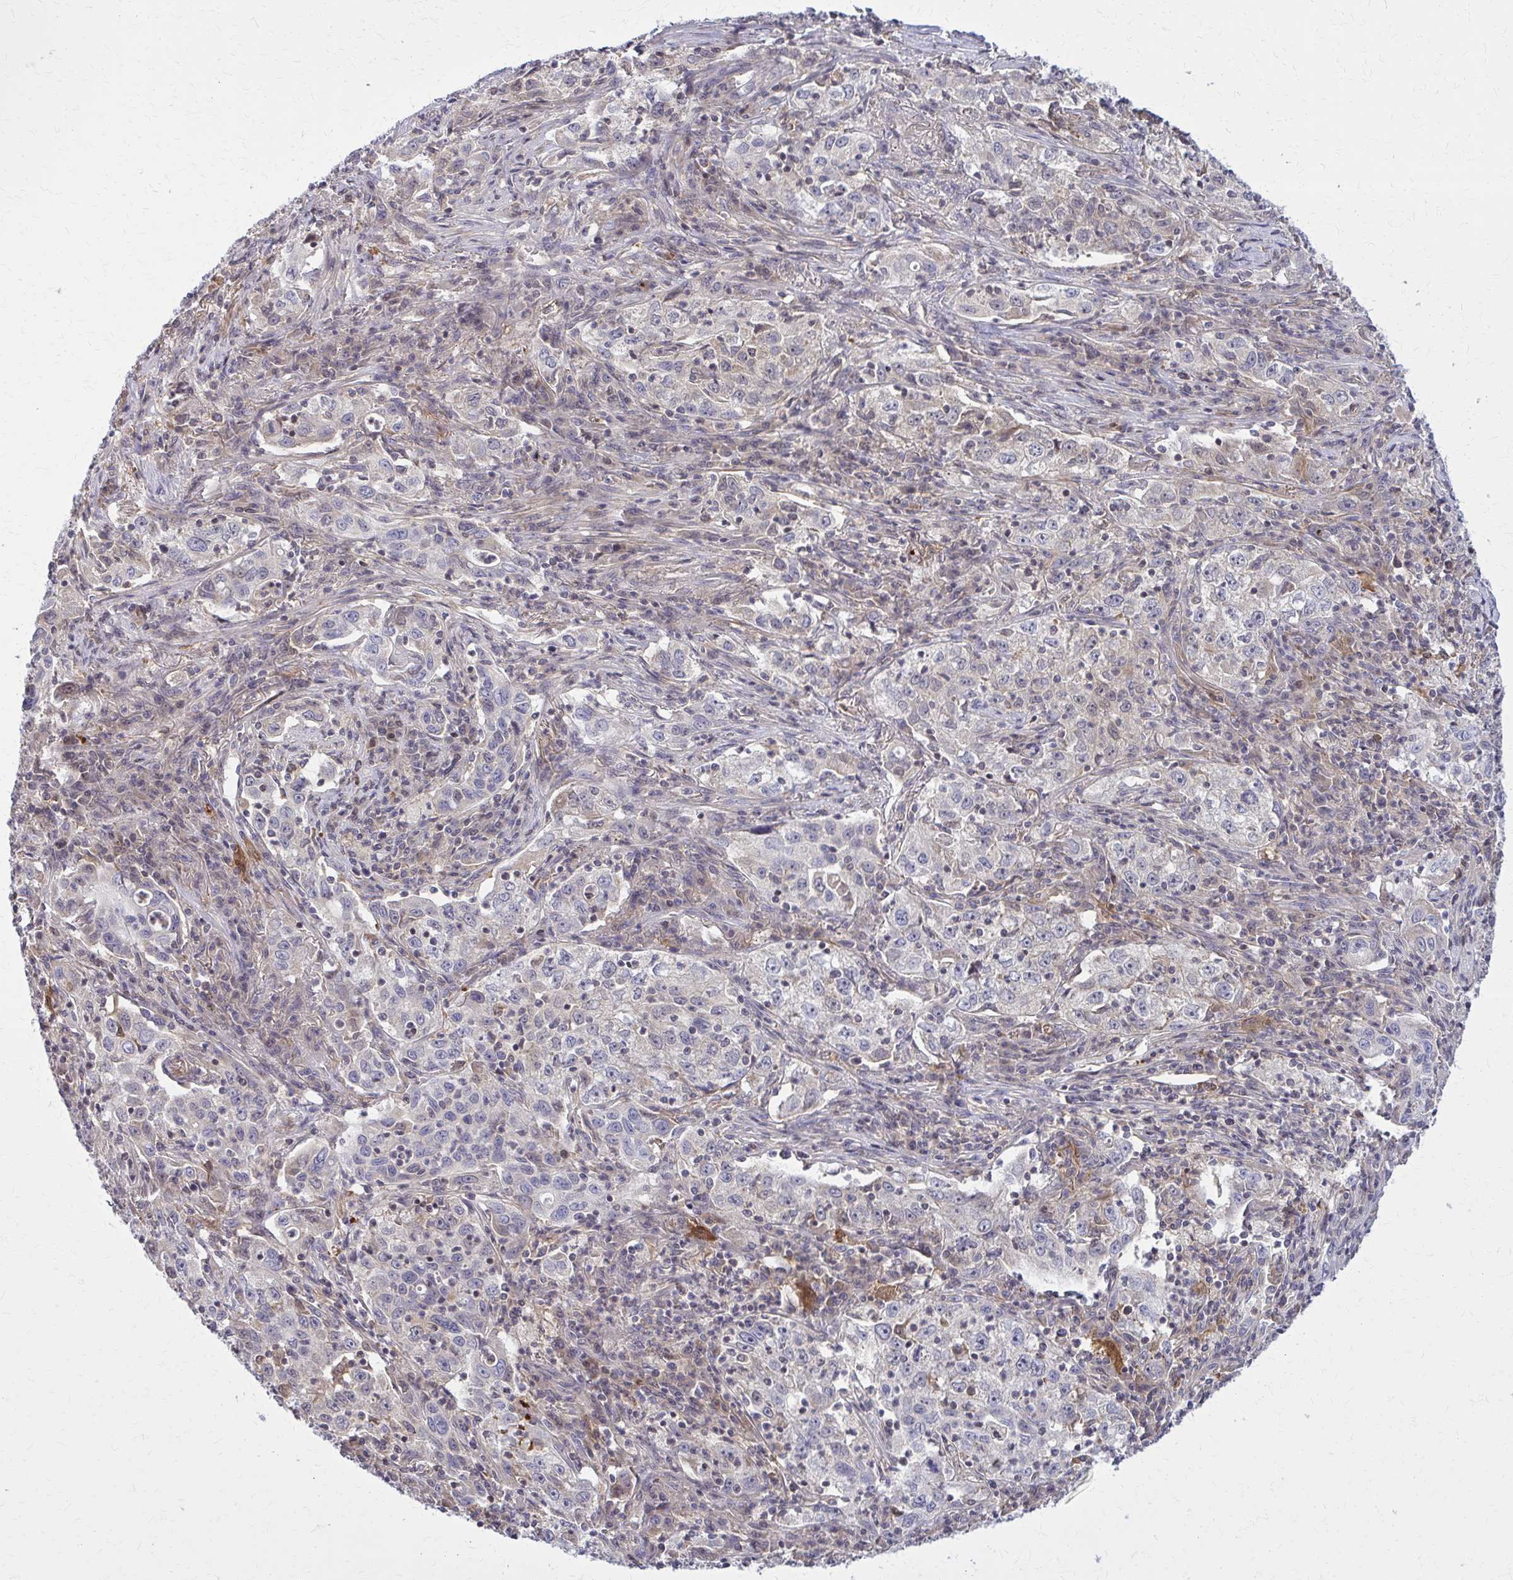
{"staining": {"intensity": "negative", "quantity": "none", "location": "none"}, "tissue": "lung cancer", "cell_type": "Tumor cells", "image_type": "cancer", "snomed": [{"axis": "morphology", "description": "Squamous cell carcinoma, NOS"}, {"axis": "topography", "description": "Lung"}], "caption": "DAB (3,3'-diaminobenzidine) immunohistochemical staining of lung cancer shows no significant staining in tumor cells.", "gene": "DBI", "patient": {"sex": "male", "age": 71}}